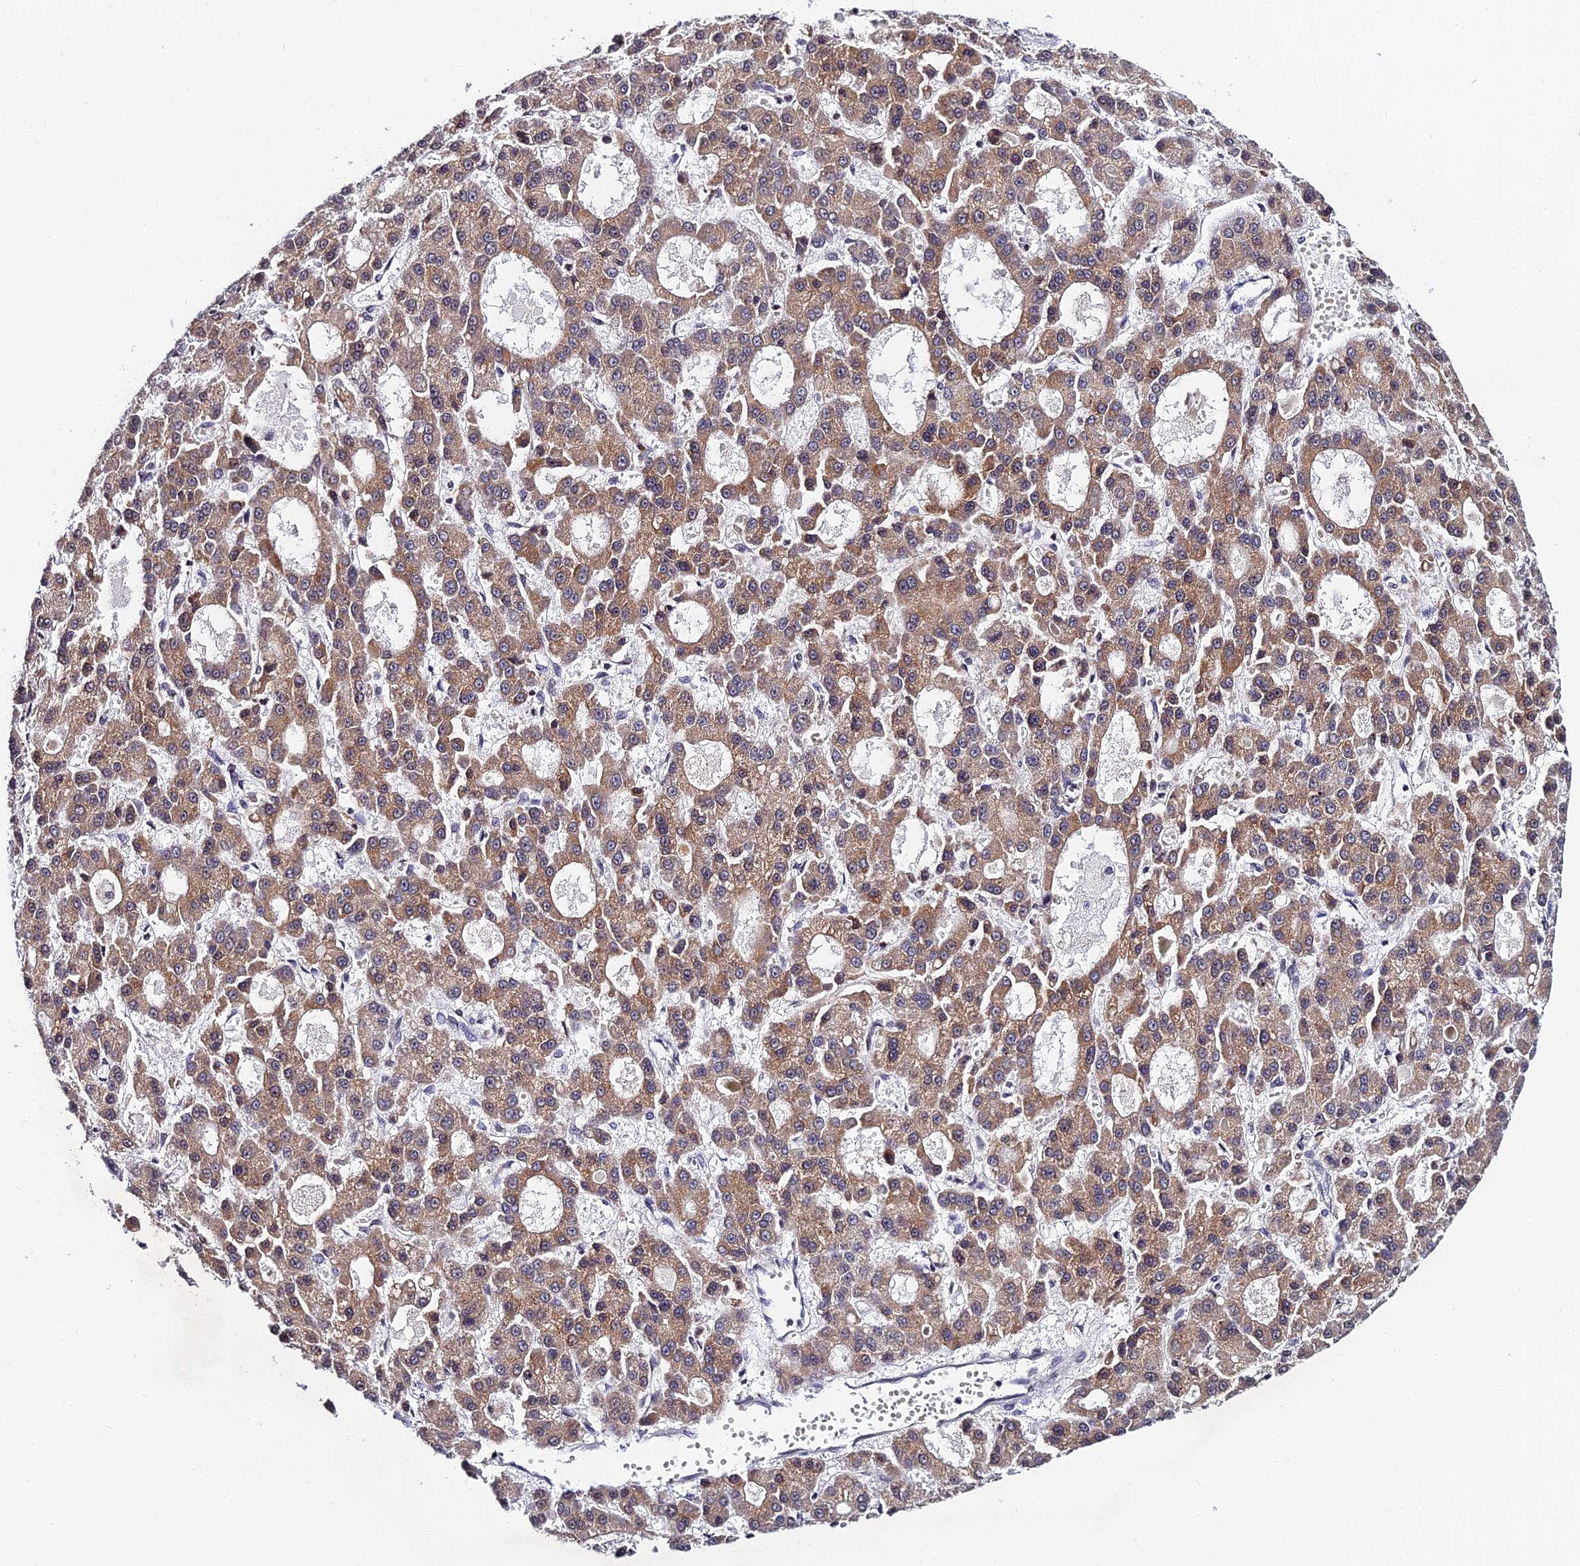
{"staining": {"intensity": "moderate", "quantity": ">75%", "location": "cytoplasmic/membranous"}, "tissue": "liver cancer", "cell_type": "Tumor cells", "image_type": "cancer", "snomed": [{"axis": "morphology", "description": "Carcinoma, Hepatocellular, NOS"}, {"axis": "topography", "description": "Liver"}], "caption": "About >75% of tumor cells in human liver cancer (hepatocellular carcinoma) demonstrate moderate cytoplasmic/membranous protein positivity as visualized by brown immunohistochemical staining.", "gene": "CDNF", "patient": {"sex": "male", "age": 70}}